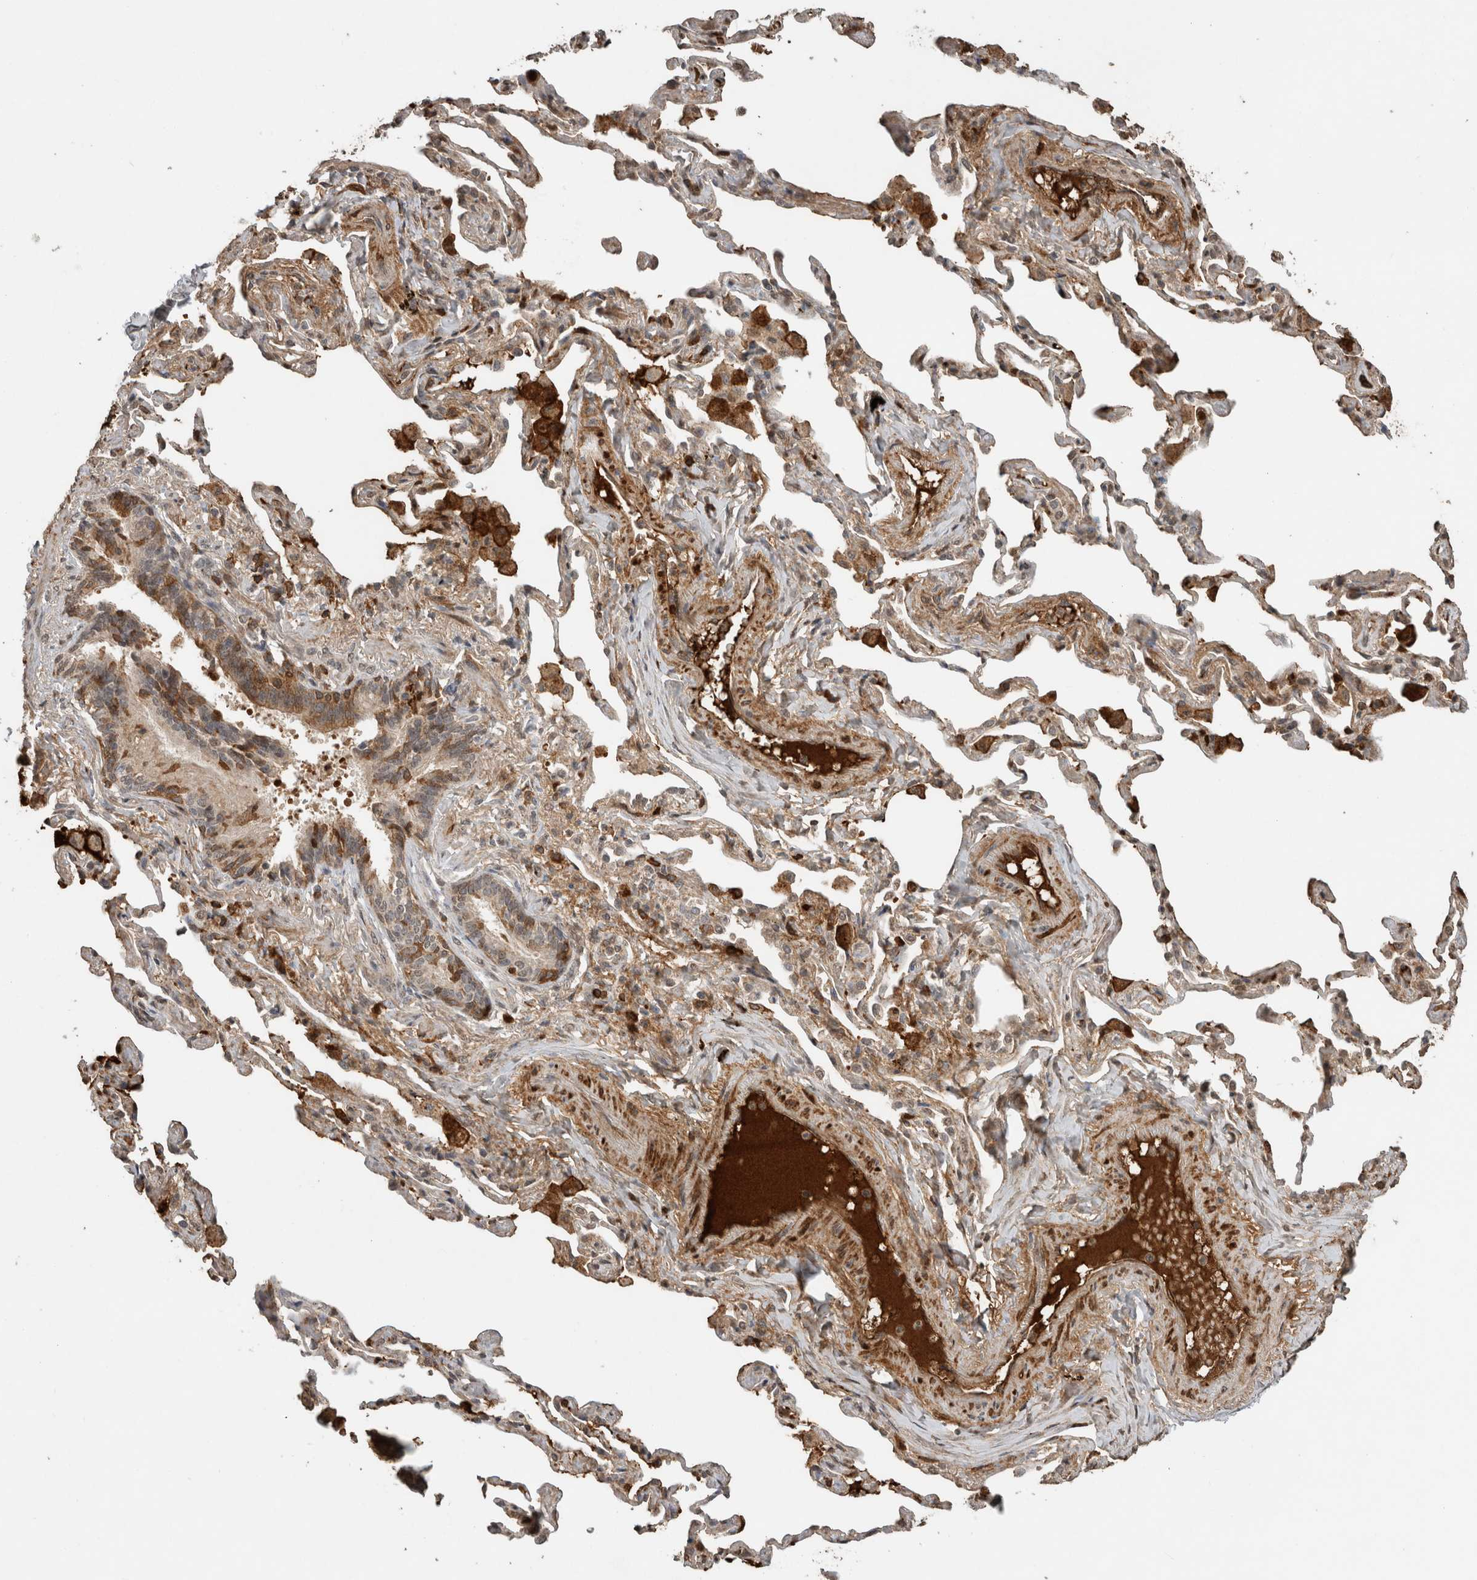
{"staining": {"intensity": "weak", "quantity": ">75%", "location": "cytoplasmic/membranous"}, "tissue": "bronchus", "cell_type": "Respiratory epithelial cells", "image_type": "normal", "snomed": [{"axis": "morphology", "description": "Normal tissue, NOS"}, {"axis": "morphology", "description": "Inflammation, NOS"}, {"axis": "topography", "description": "Bronchus"}, {"axis": "topography", "description": "Lung"}], "caption": "Protein expression analysis of unremarkable human bronchus reveals weak cytoplasmic/membranous expression in about >75% of respiratory epithelial cells.", "gene": "FAM3A", "patient": {"sex": "female", "age": 46}}